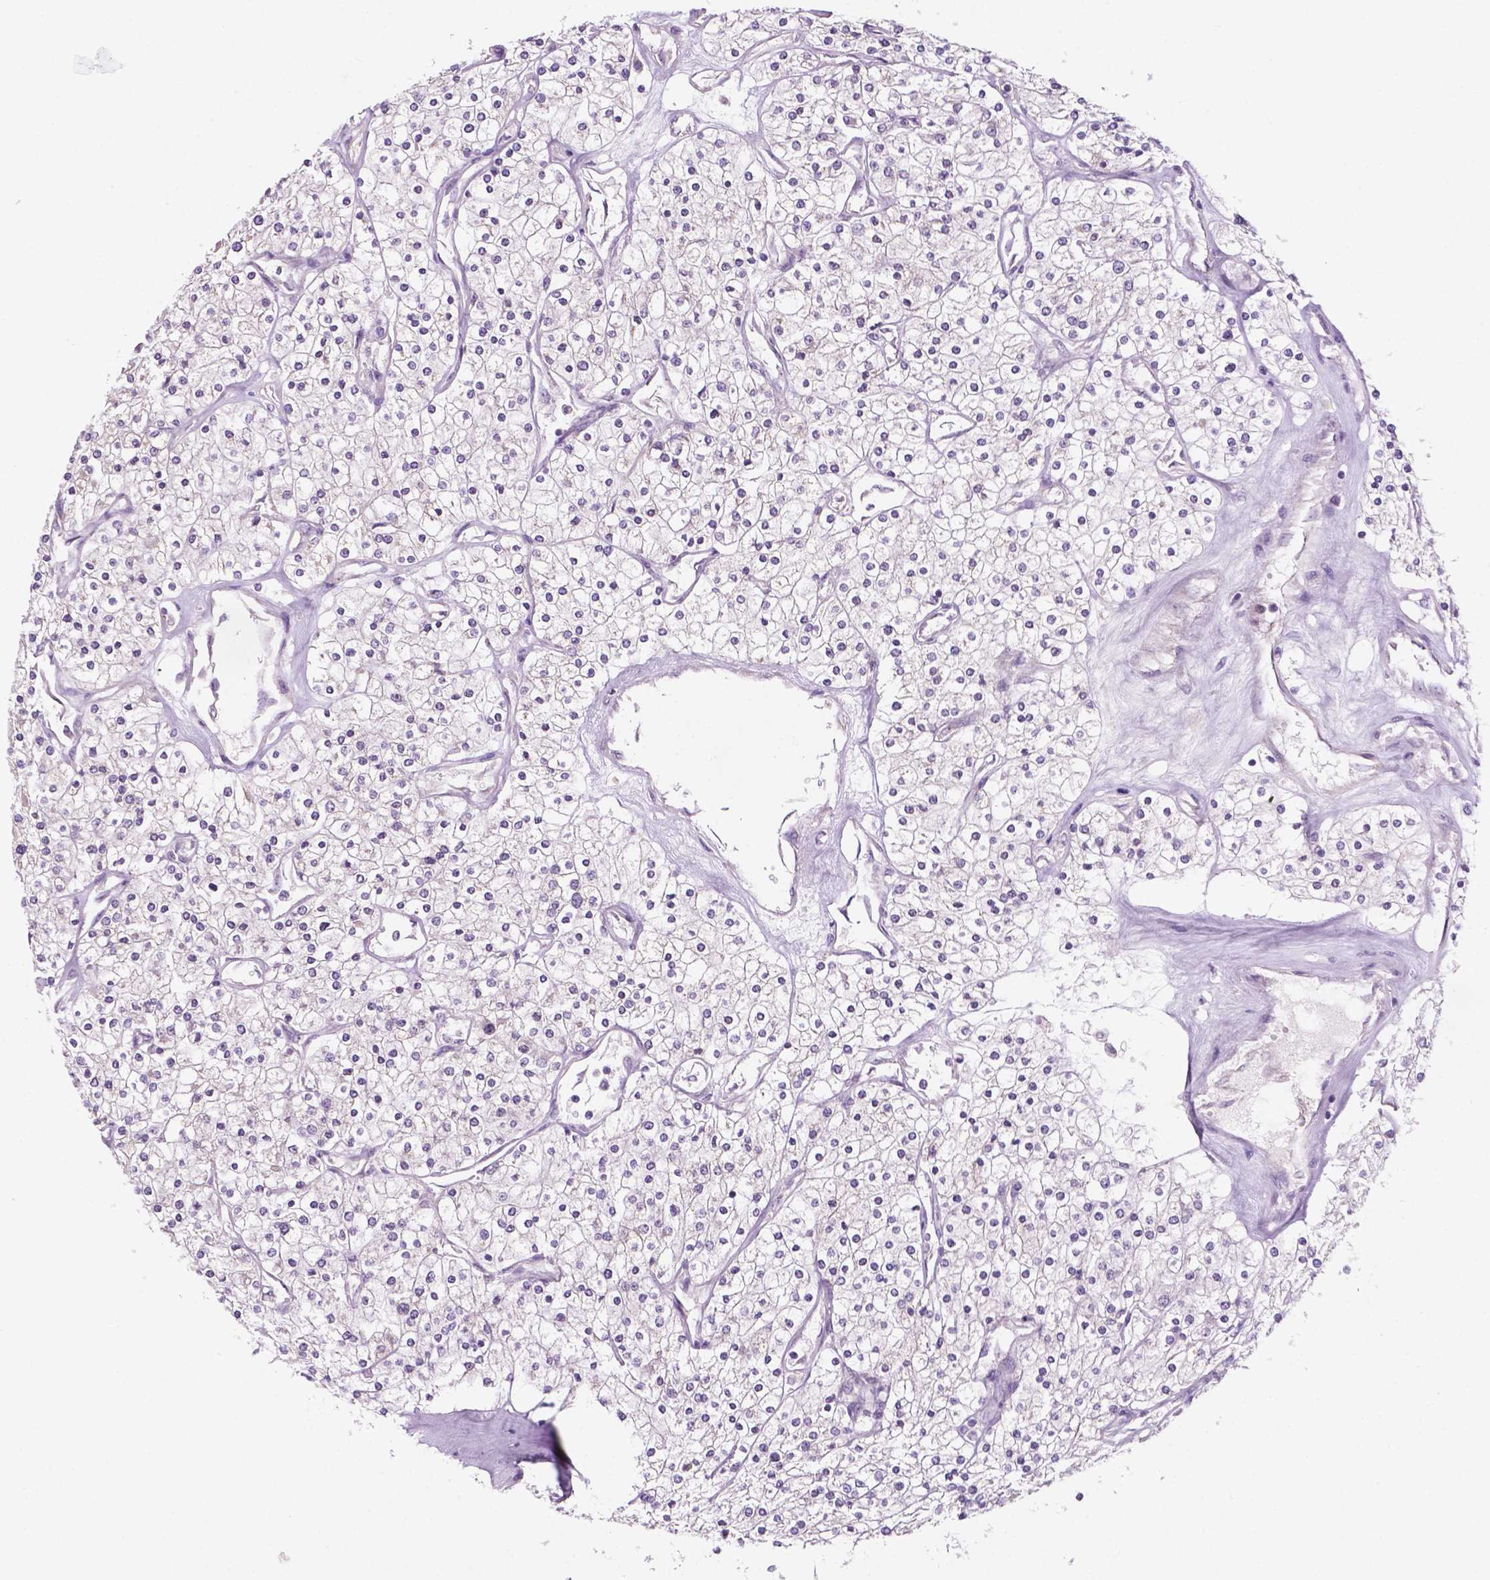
{"staining": {"intensity": "negative", "quantity": "none", "location": "none"}, "tissue": "renal cancer", "cell_type": "Tumor cells", "image_type": "cancer", "snomed": [{"axis": "morphology", "description": "Adenocarcinoma, NOS"}, {"axis": "topography", "description": "Kidney"}], "caption": "Renal cancer stained for a protein using IHC displays no expression tumor cells.", "gene": "FAM50B", "patient": {"sex": "male", "age": 80}}